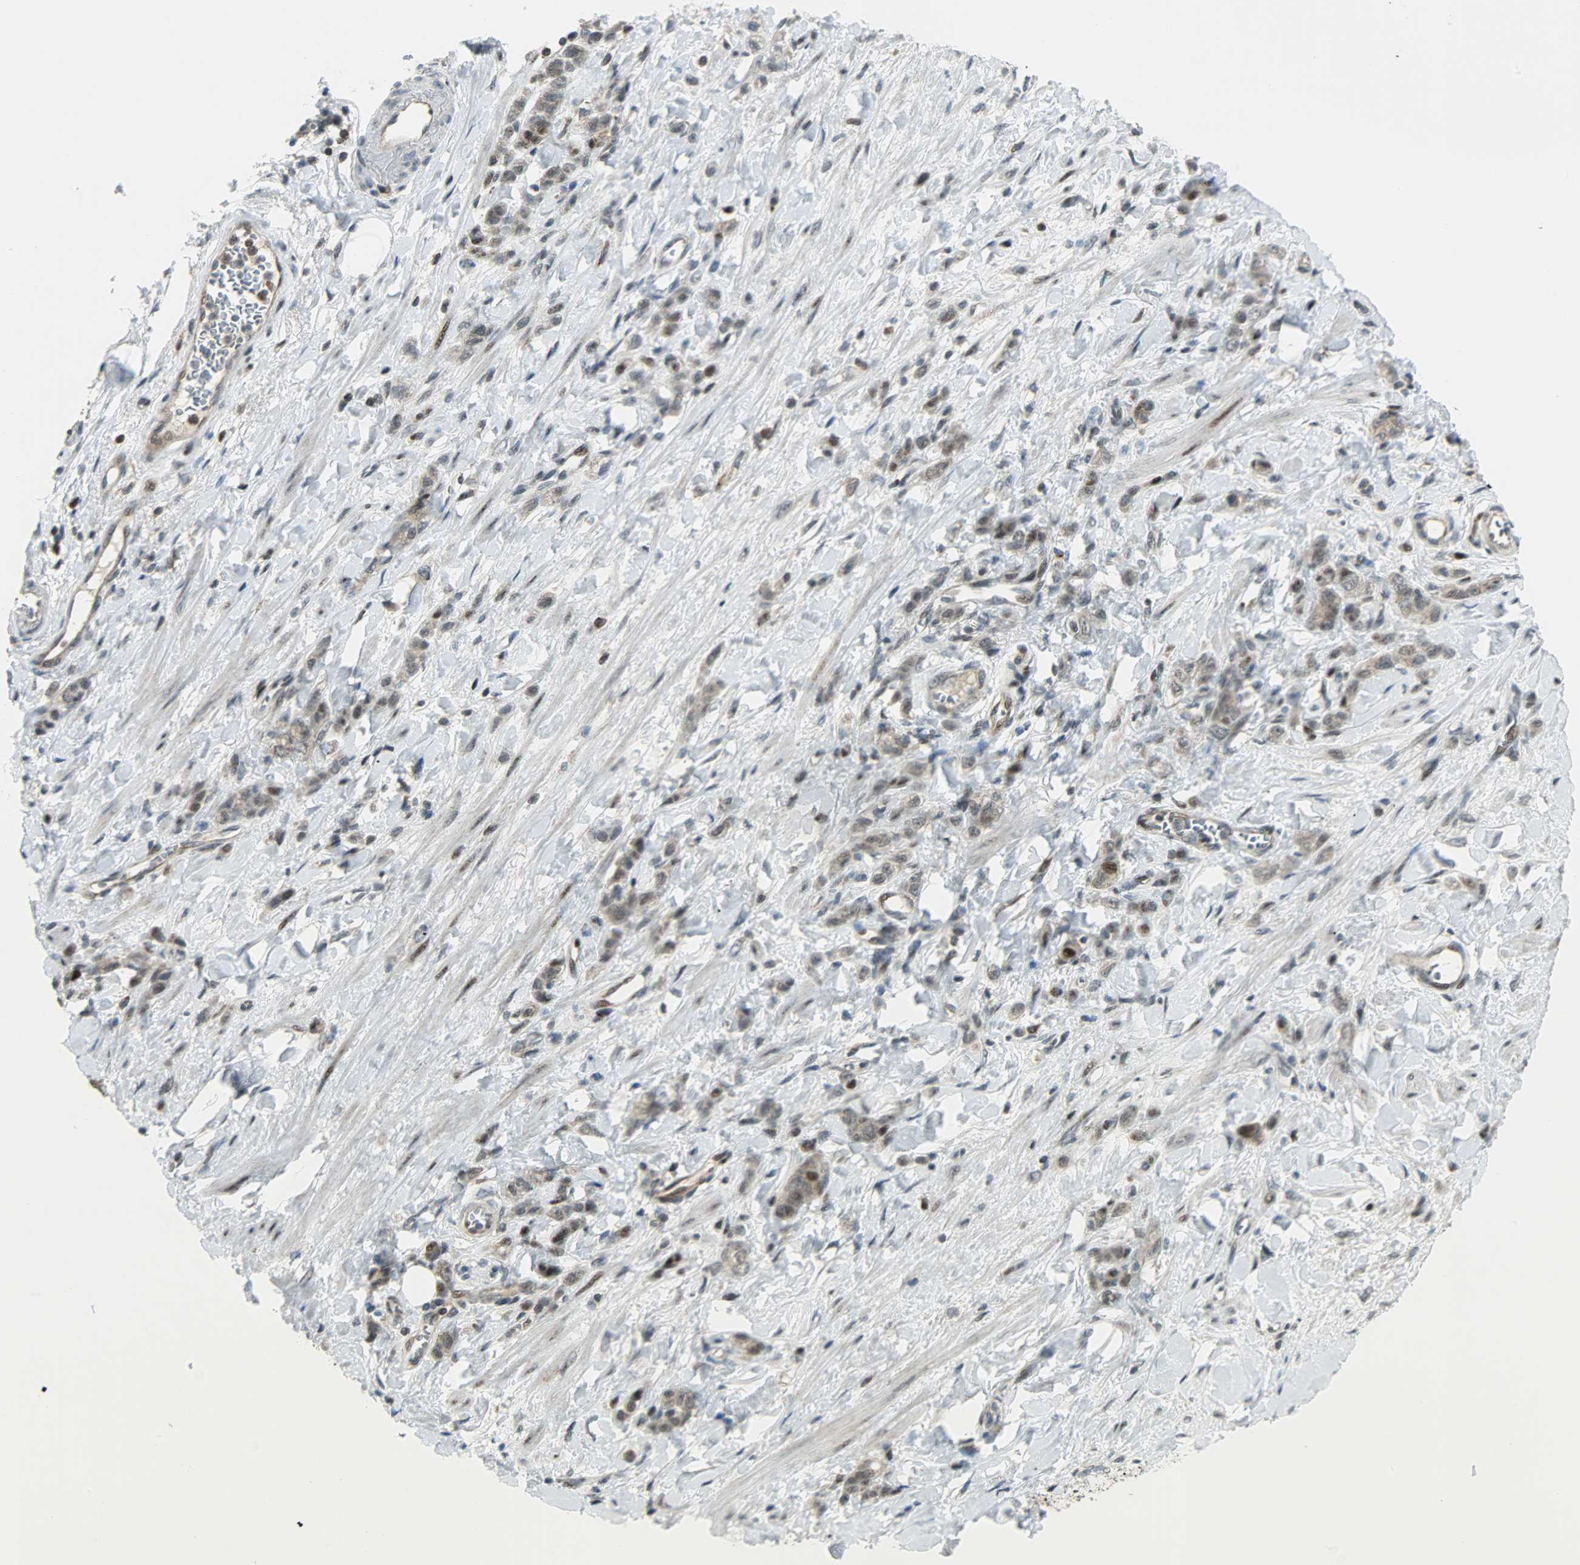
{"staining": {"intensity": "weak", "quantity": "25%-75%", "location": "cytoplasmic/membranous,nuclear"}, "tissue": "stomach cancer", "cell_type": "Tumor cells", "image_type": "cancer", "snomed": [{"axis": "morphology", "description": "Adenocarcinoma, NOS"}, {"axis": "topography", "description": "Stomach"}], "caption": "Tumor cells display low levels of weak cytoplasmic/membranous and nuclear expression in approximately 25%-75% of cells in human adenocarcinoma (stomach). (Brightfield microscopy of DAB IHC at high magnification).", "gene": "IL15", "patient": {"sex": "male", "age": 82}}